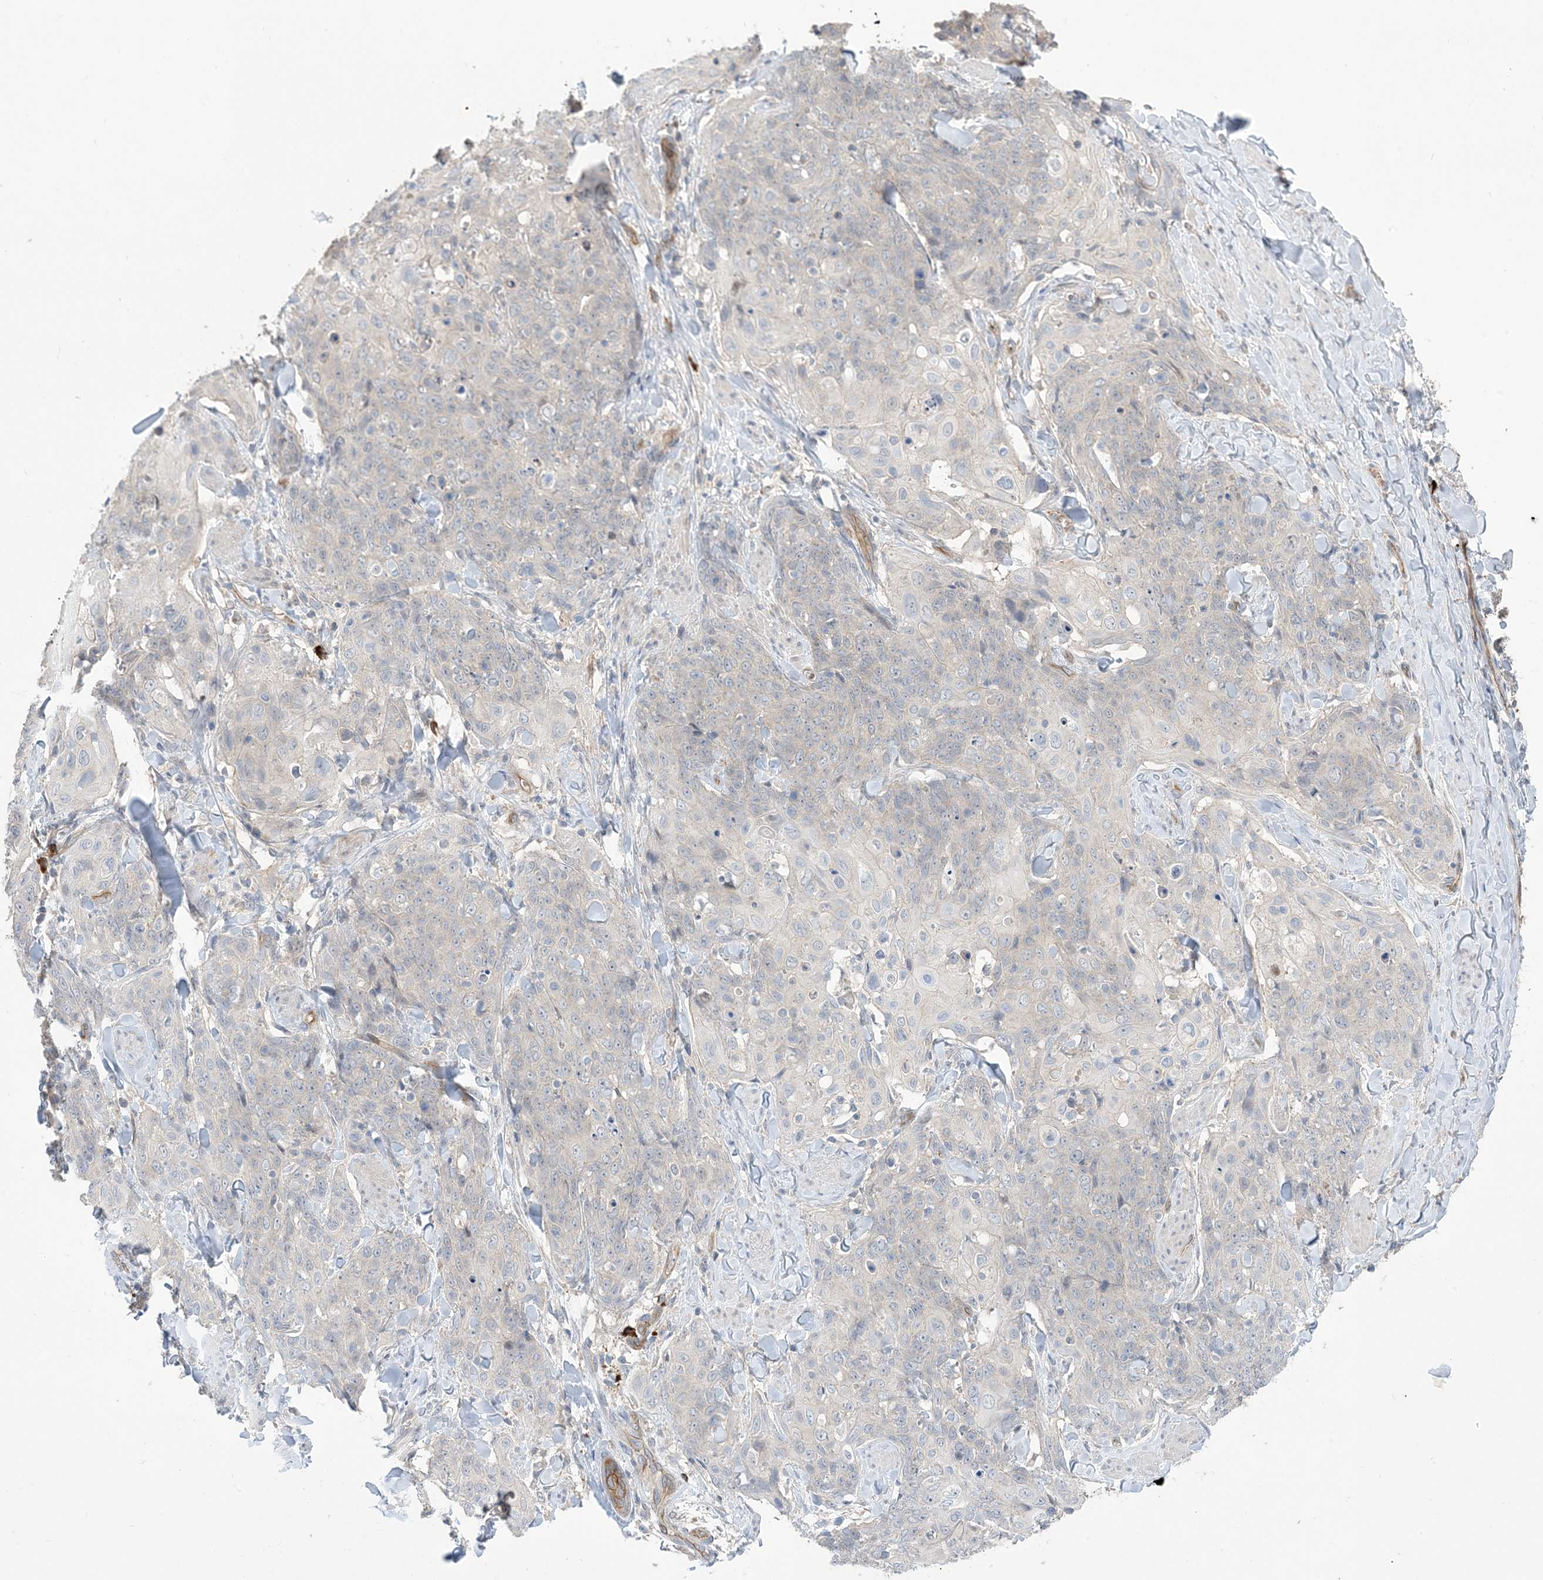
{"staining": {"intensity": "negative", "quantity": "none", "location": "none"}, "tissue": "skin cancer", "cell_type": "Tumor cells", "image_type": "cancer", "snomed": [{"axis": "morphology", "description": "Squamous cell carcinoma, NOS"}, {"axis": "topography", "description": "Skin"}, {"axis": "topography", "description": "Vulva"}], "caption": "Human skin cancer (squamous cell carcinoma) stained for a protein using immunohistochemistry (IHC) exhibits no expression in tumor cells.", "gene": "AOC1", "patient": {"sex": "female", "age": 85}}